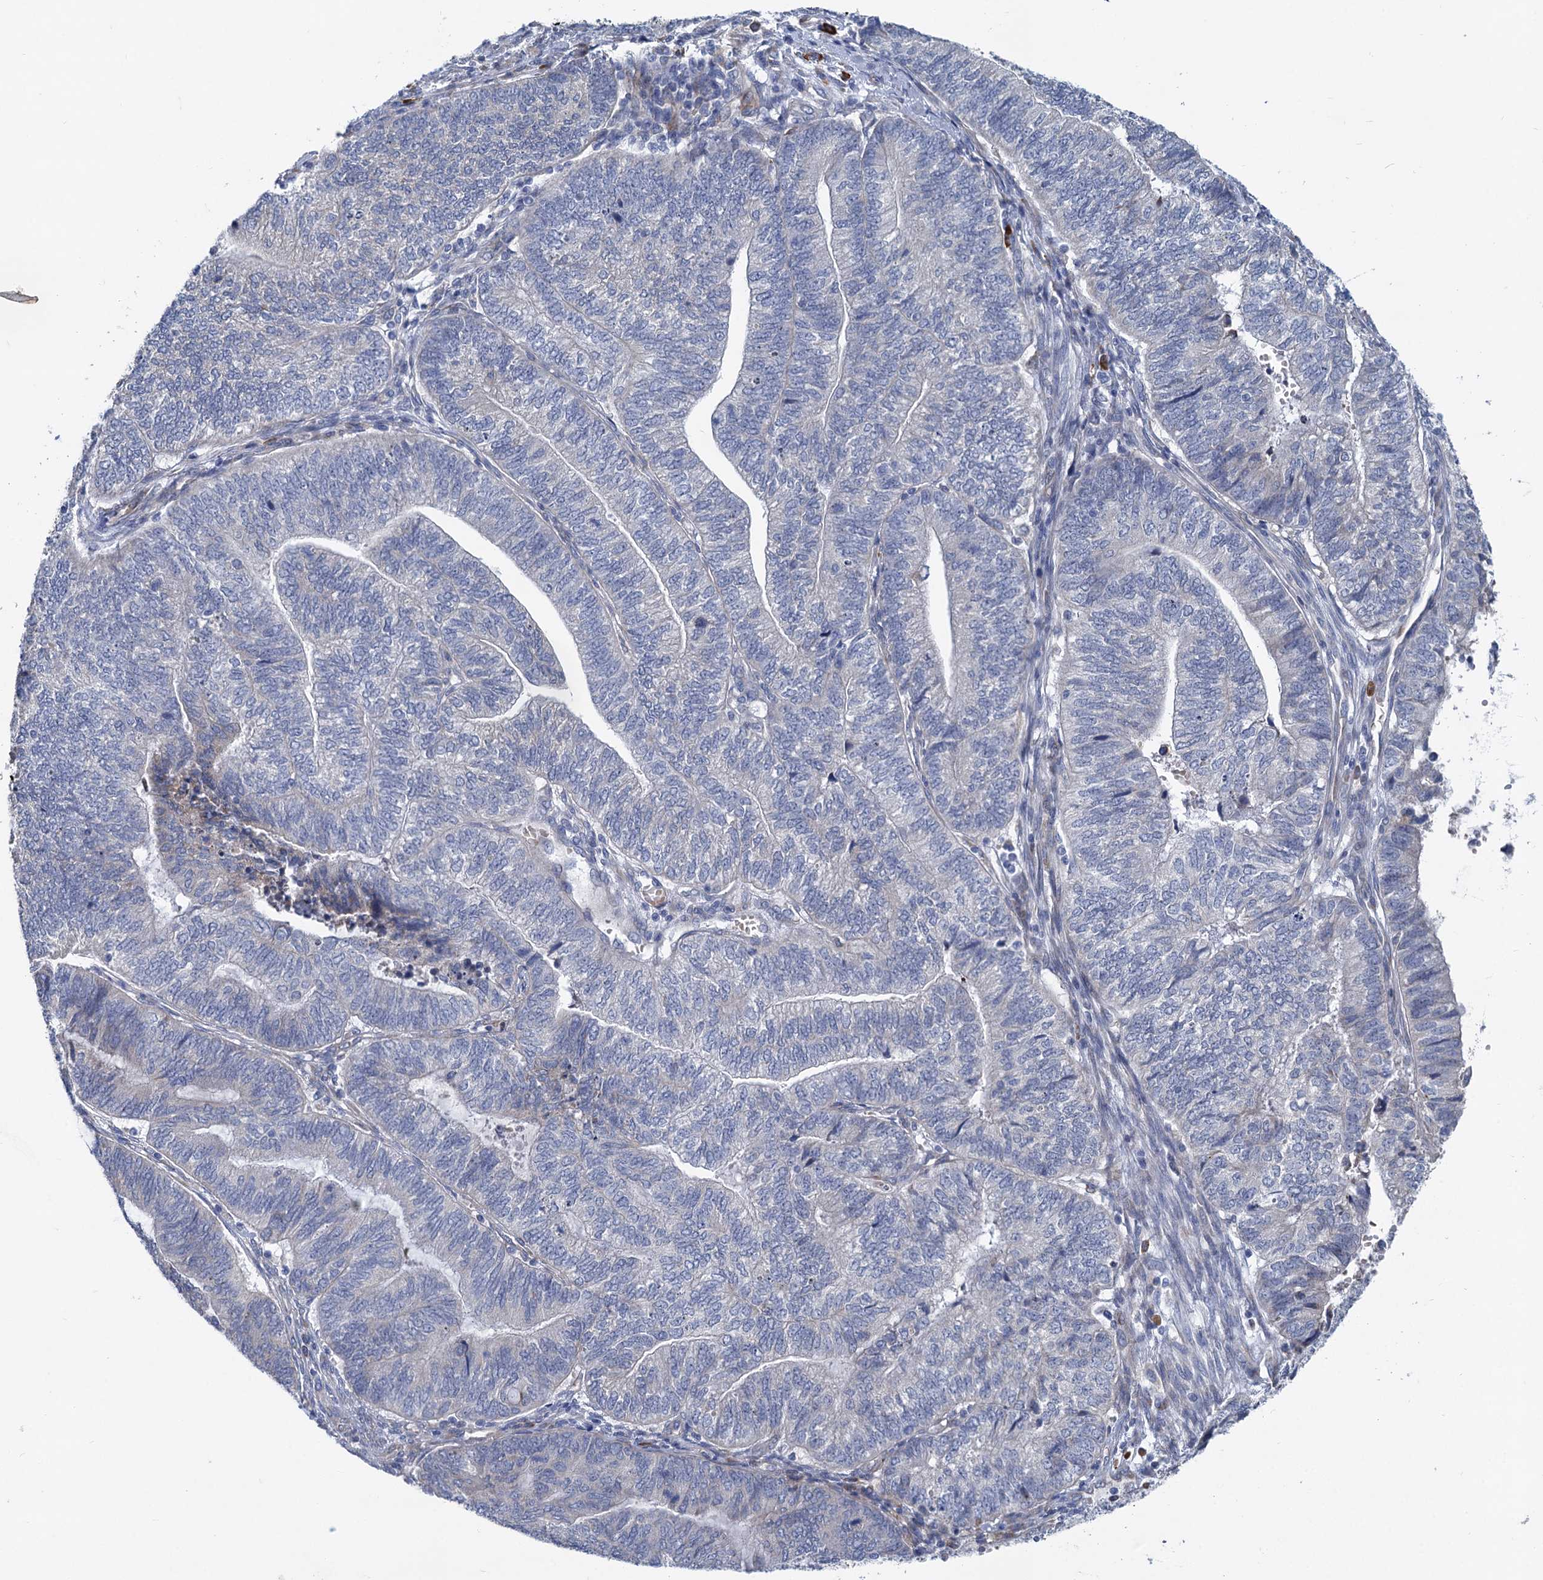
{"staining": {"intensity": "negative", "quantity": "none", "location": "none"}, "tissue": "endometrial cancer", "cell_type": "Tumor cells", "image_type": "cancer", "snomed": [{"axis": "morphology", "description": "Adenocarcinoma, NOS"}, {"axis": "topography", "description": "Uterus"}, {"axis": "topography", "description": "Endometrium"}], "caption": "There is no significant staining in tumor cells of endometrial cancer (adenocarcinoma).", "gene": "PRSS35", "patient": {"sex": "female", "age": 70}}